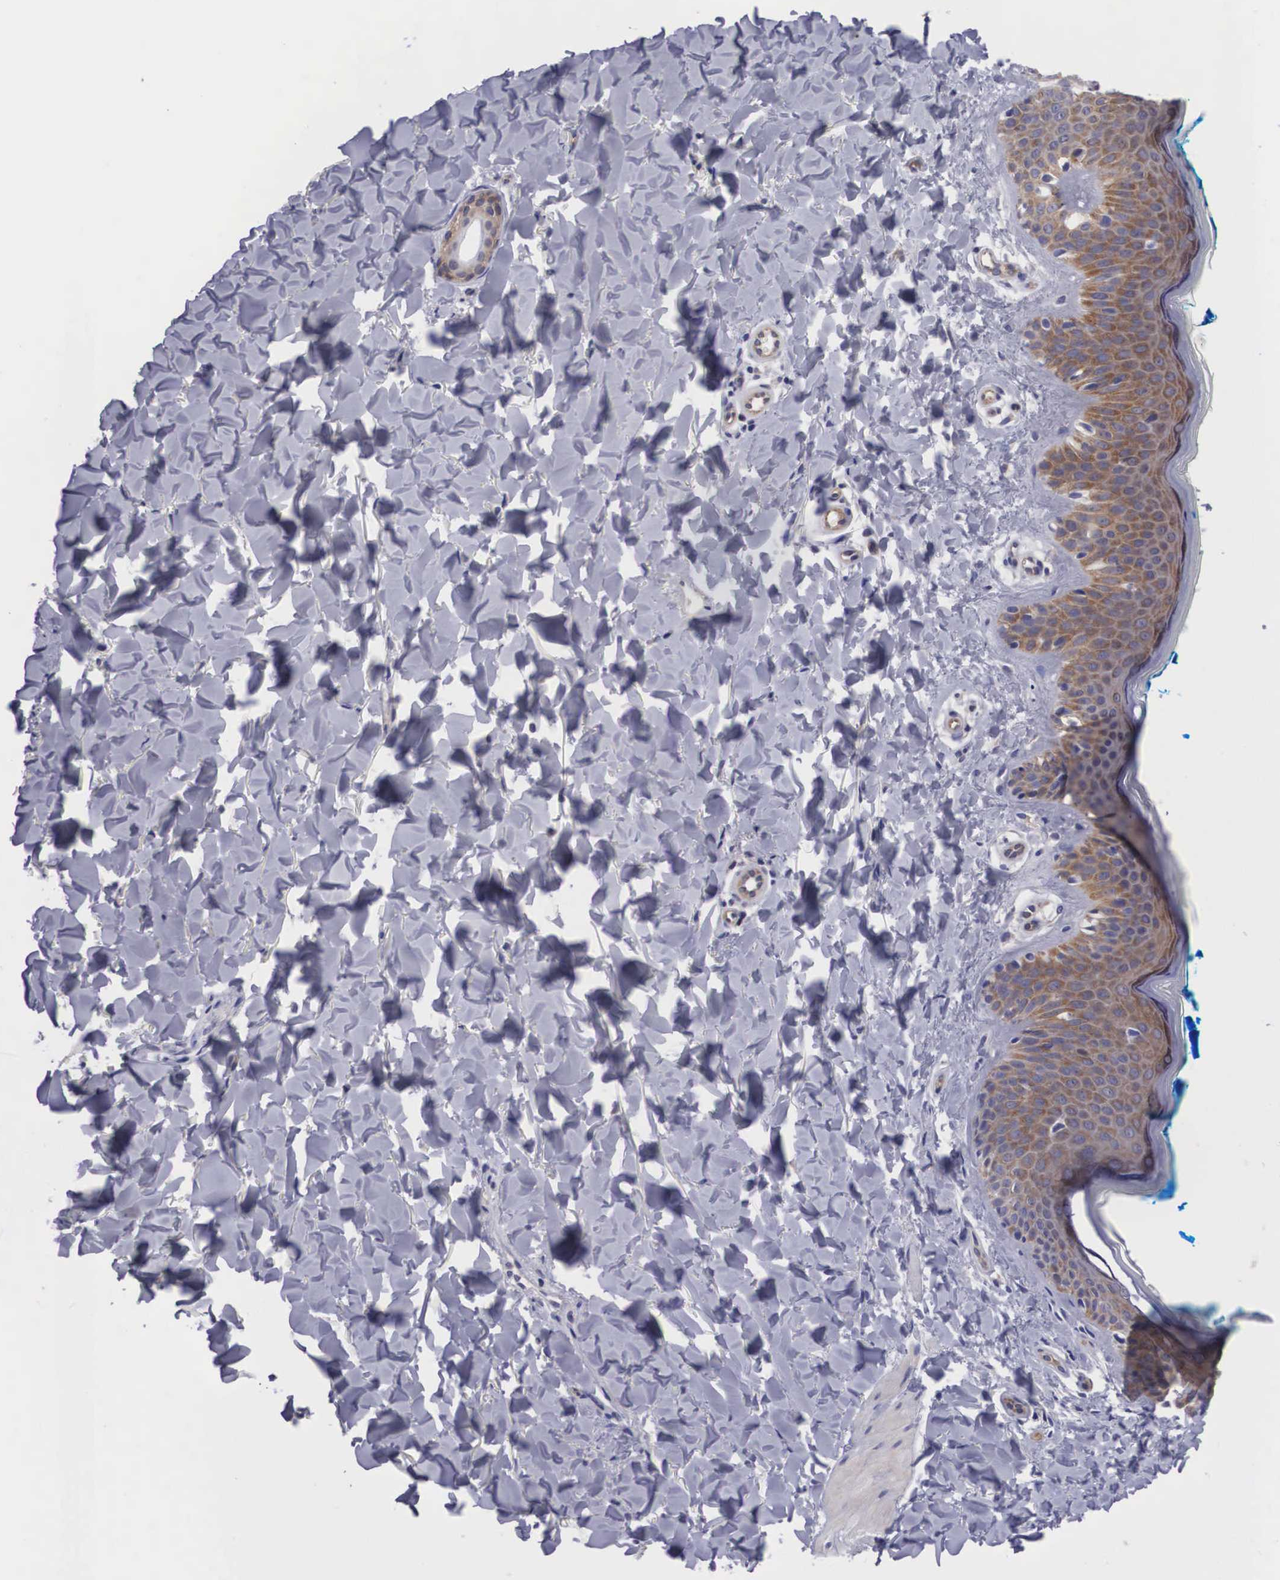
{"staining": {"intensity": "negative", "quantity": "none", "location": "none"}, "tissue": "skin", "cell_type": "Fibroblasts", "image_type": "normal", "snomed": [{"axis": "morphology", "description": "Normal tissue, NOS"}, {"axis": "topography", "description": "Skin"}], "caption": "Immunohistochemical staining of benign skin exhibits no significant staining in fibroblasts.", "gene": "MAST4", "patient": {"sex": "female", "age": 17}}